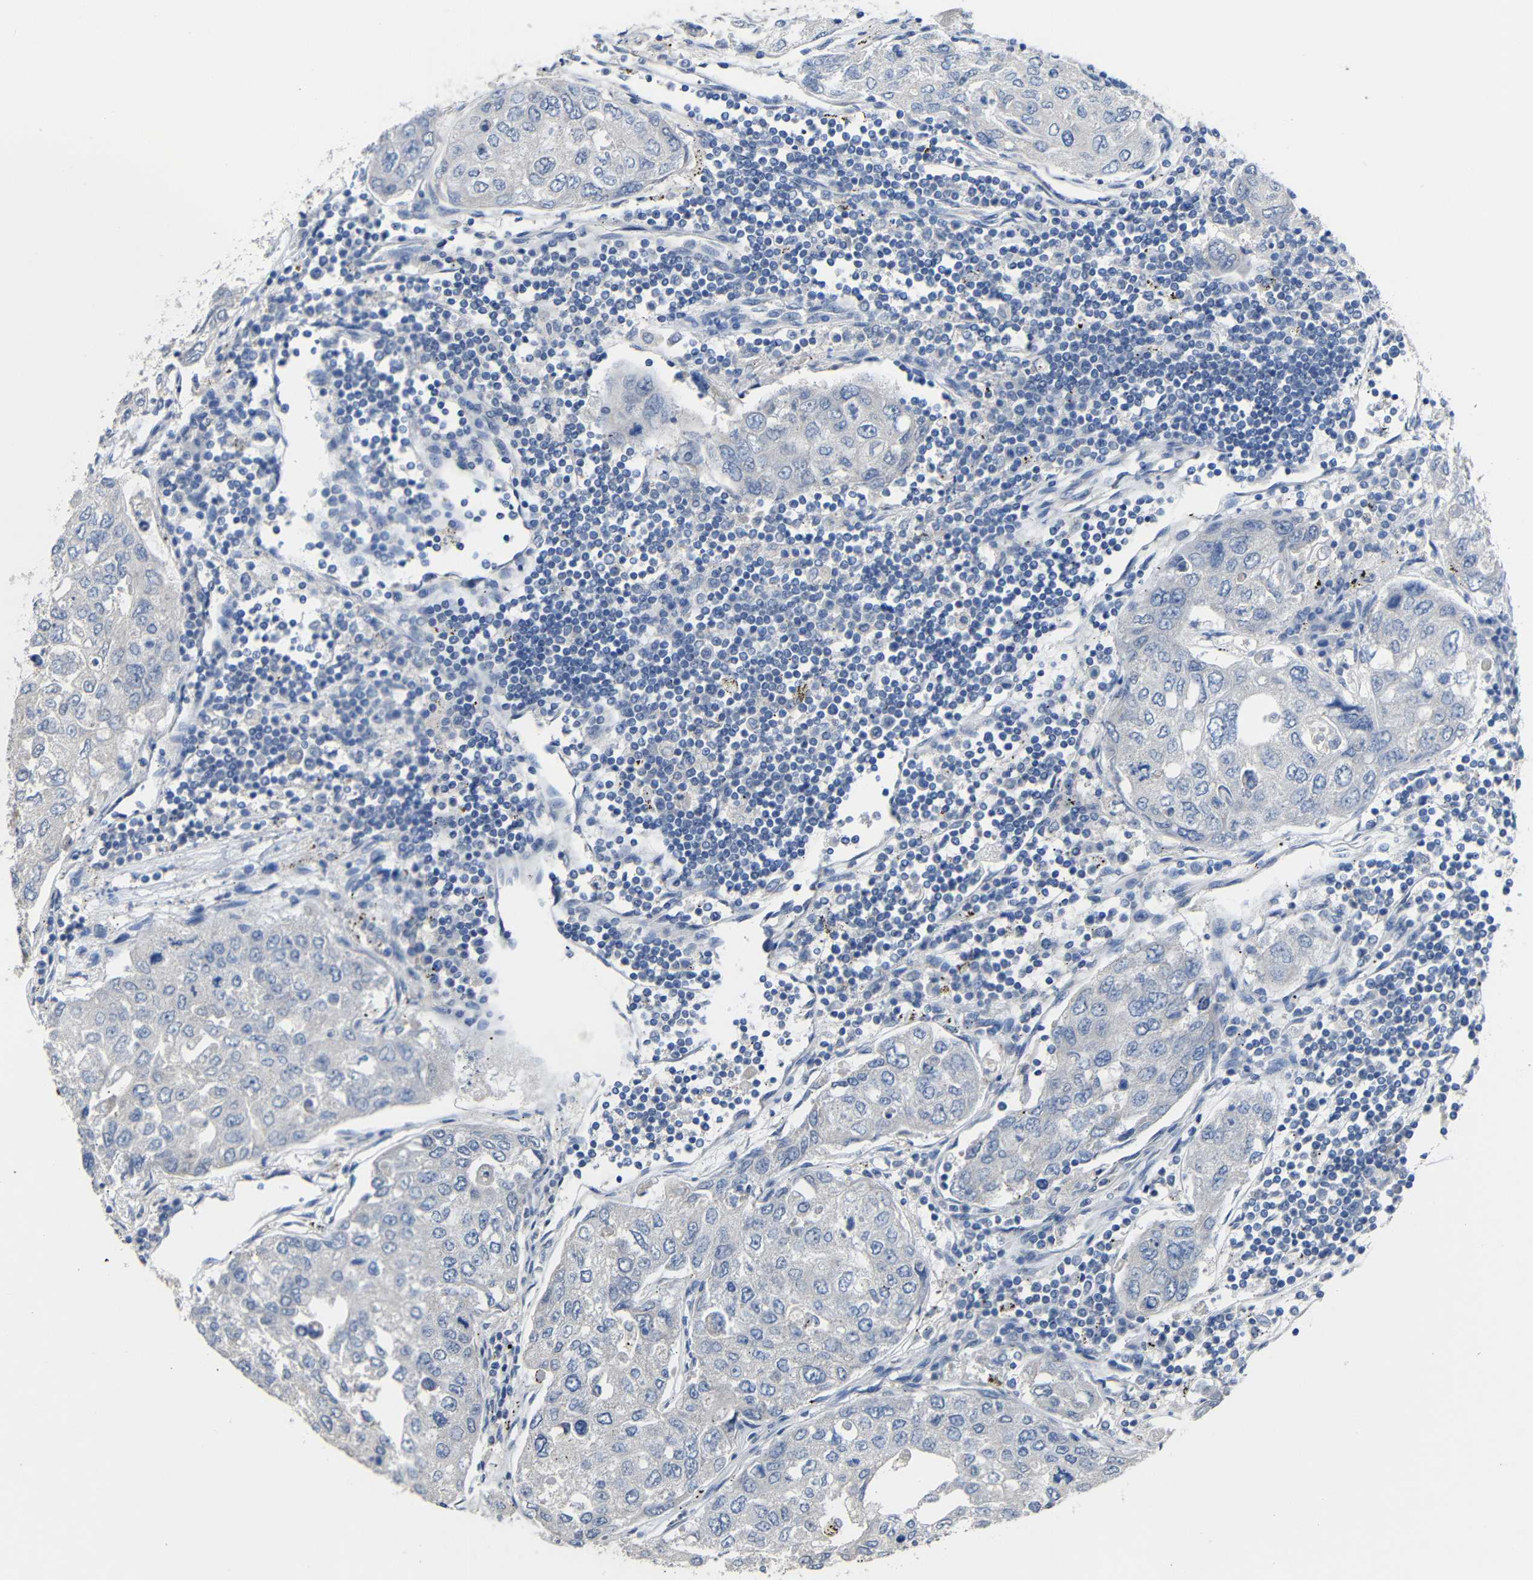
{"staining": {"intensity": "negative", "quantity": "none", "location": "none"}, "tissue": "urothelial cancer", "cell_type": "Tumor cells", "image_type": "cancer", "snomed": [{"axis": "morphology", "description": "Urothelial carcinoma, High grade"}, {"axis": "topography", "description": "Lymph node"}, {"axis": "topography", "description": "Urinary bladder"}], "caption": "DAB (3,3'-diaminobenzidine) immunohistochemical staining of urothelial cancer exhibits no significant staining in tumor cells.", "gene": "HNF1A", "patient": {"sex": "male", "age": 51}}